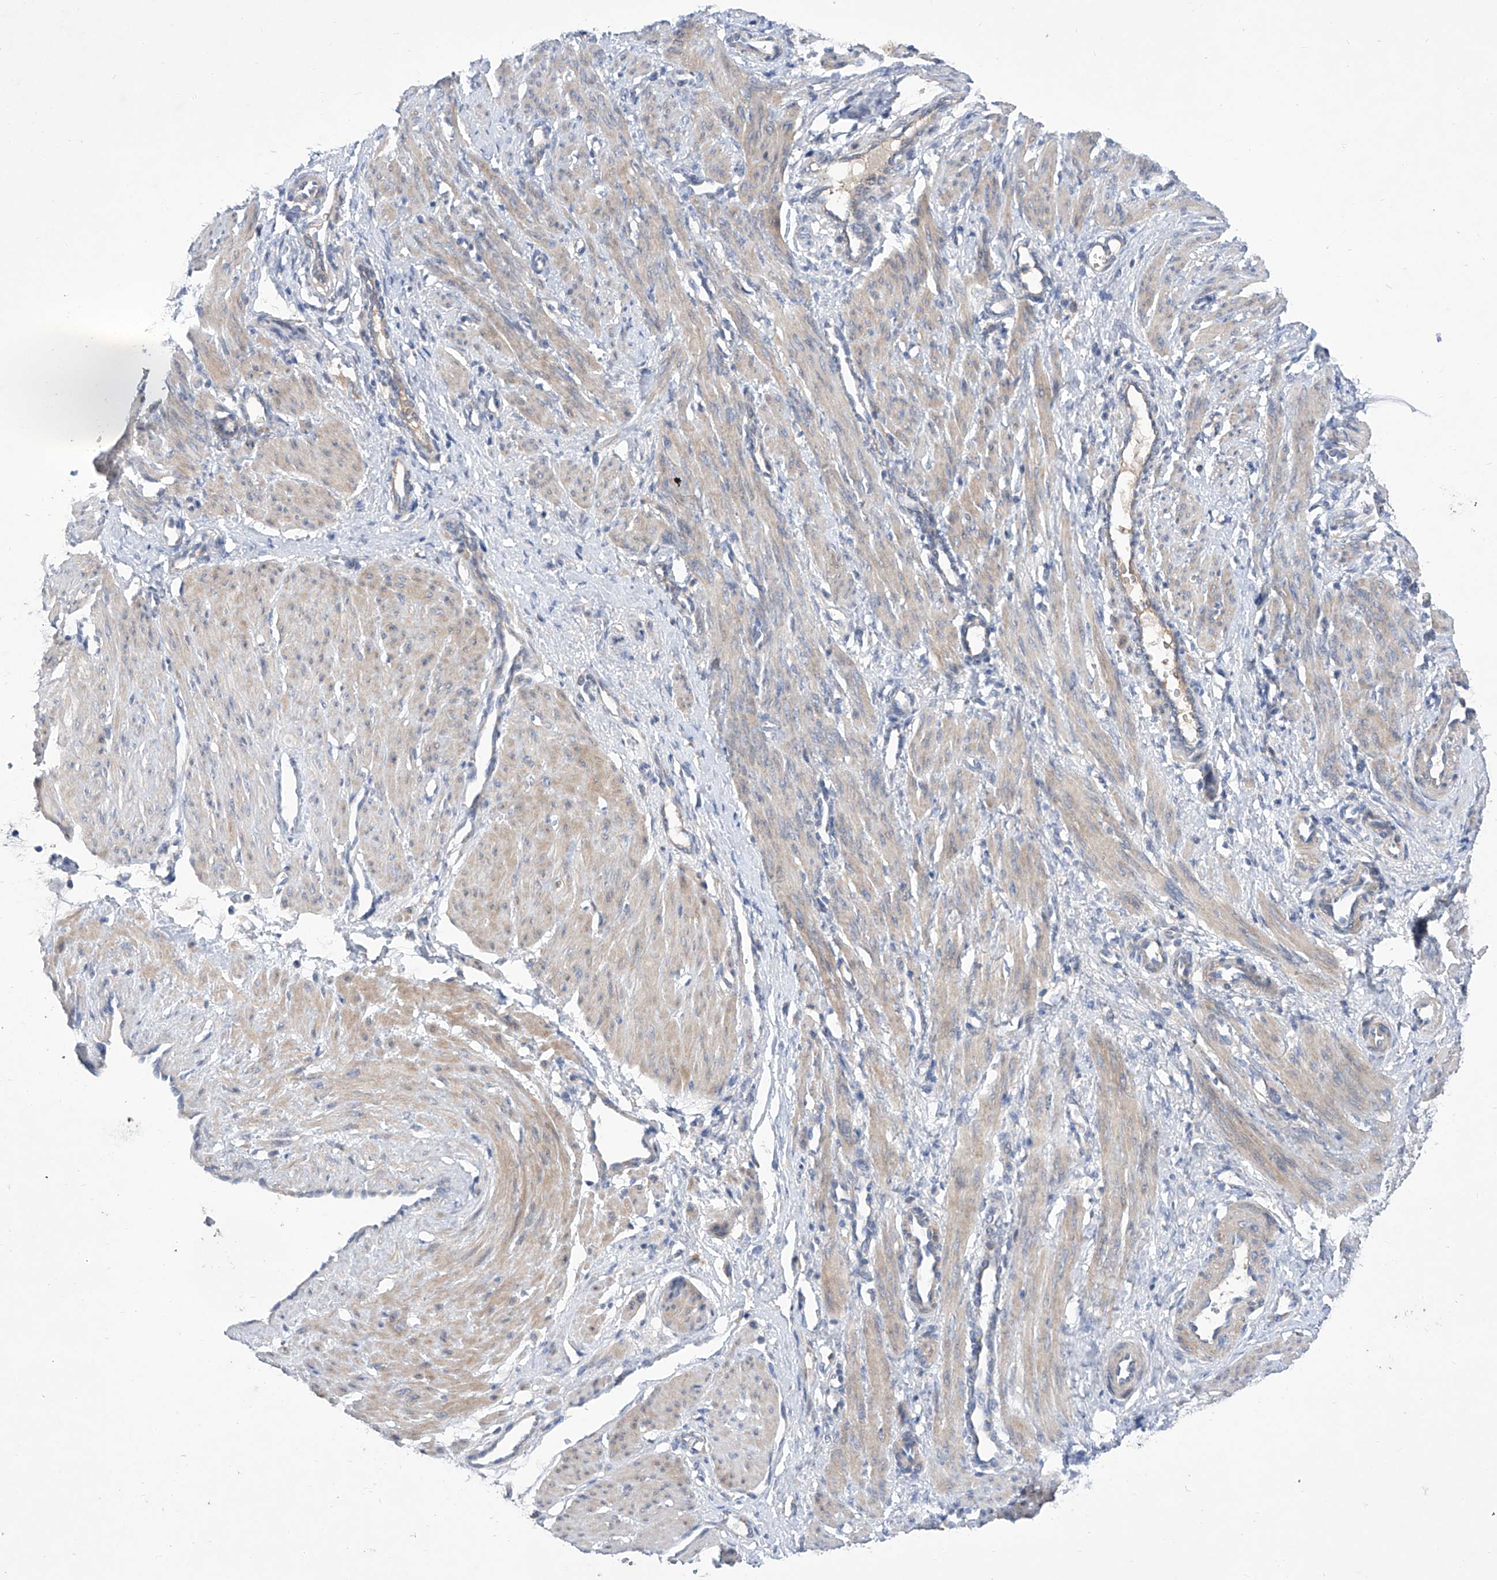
{"staining": {"intensity": "weak", "quantity": ">75%", "location": "cytoplasmic/membranous"}, "tissue": "smooth muscle", "cell_type": "Smooth muscle cells", "image_type": "normal", "snomed": [{"axis": "morphology", "description": "Normal tissue, NOS"}, {"axis": "topography", "description": "Endometrium"}], "caption": "There is low levels of weak cytoplasmic/membranous positivity in smooth muscle cells of normal smooth muscle, as demonstrated by immunohistochemical staining (brown color).", "gene": "SRBD1", "patient": {"sex": "female", "age": 33}}